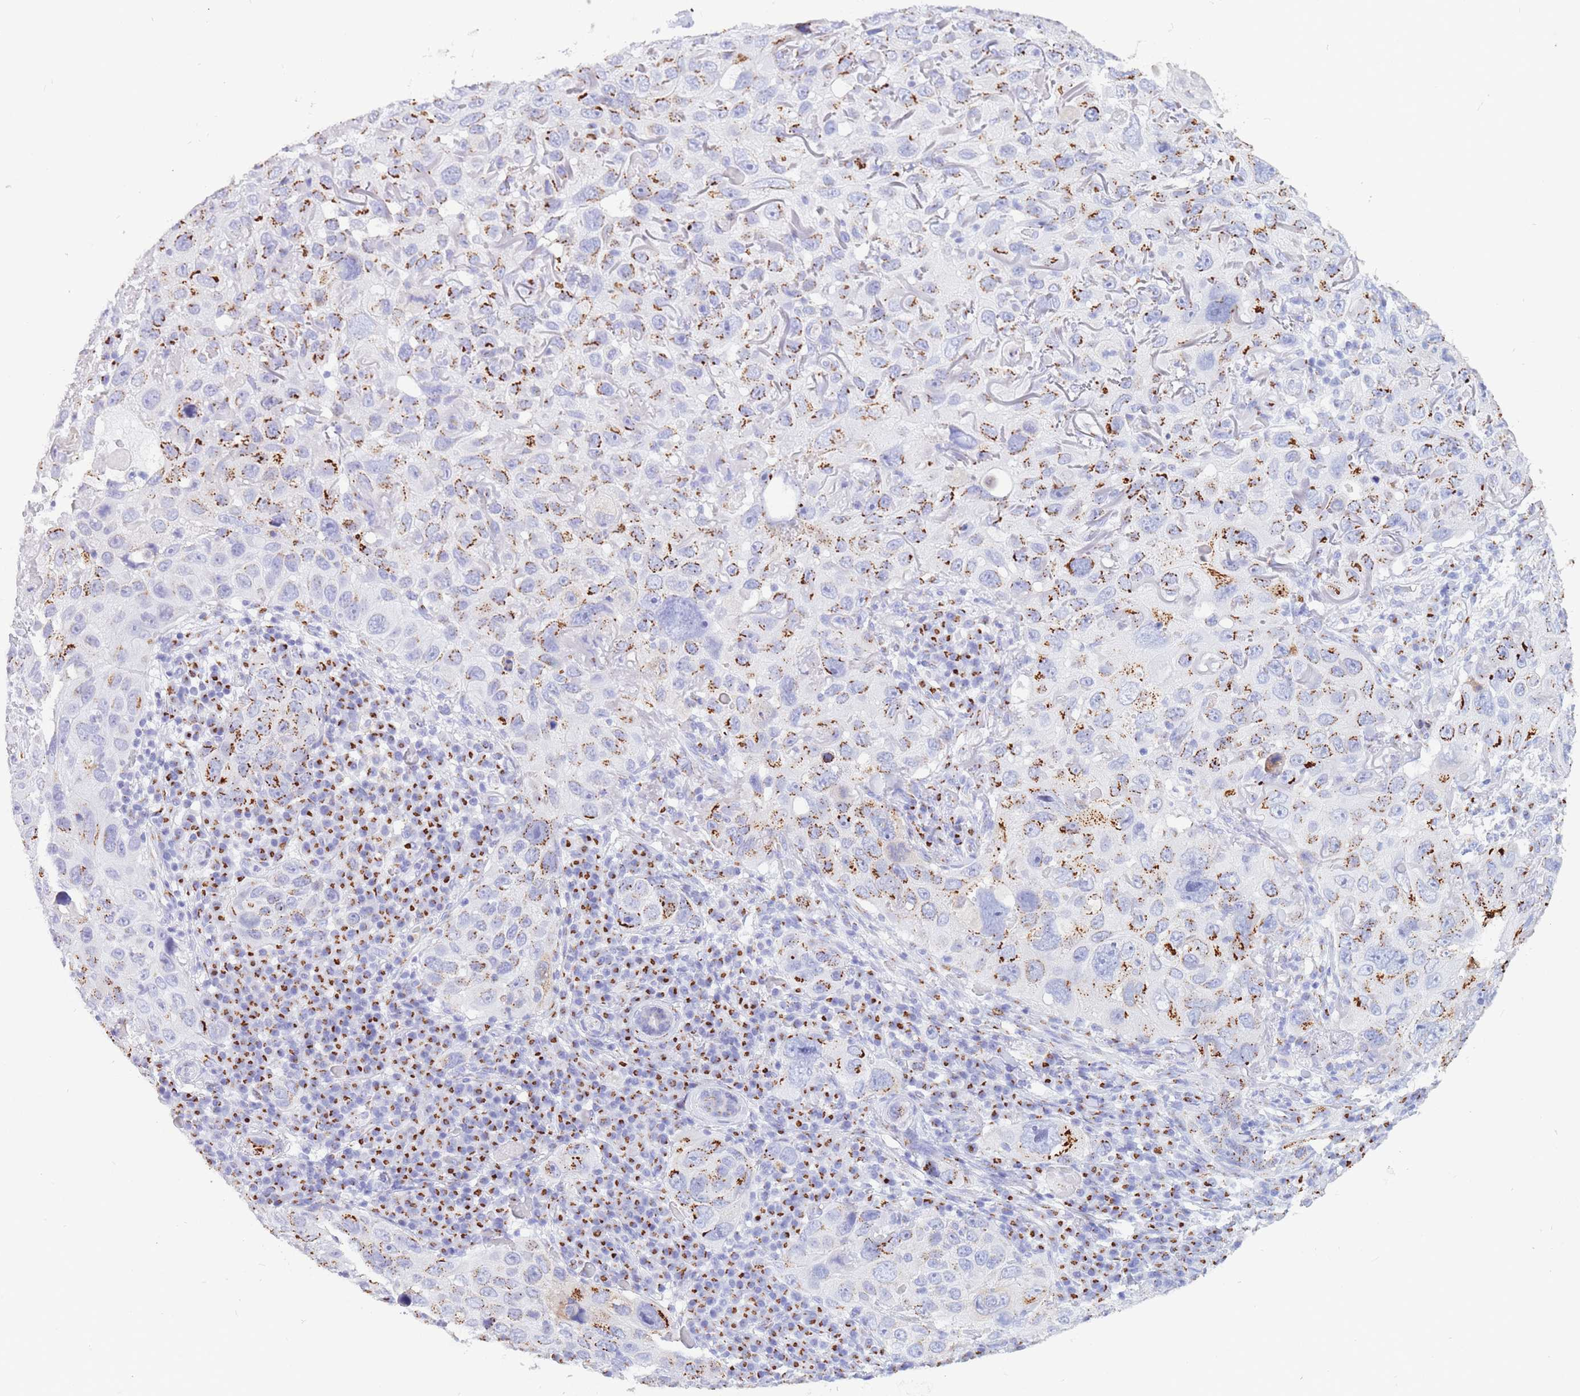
{"staining": {"intensity": "strong", "quantity": "25%-75%", "location": "cytoplasmic/membranous"}, "tissue": "skin cancer", "cell_type": "Tumor cells", "image_type": "cancer", "snomed": [{"axis": "morphology", "description": "Squamous cell carcinoma in situ, NOS"}, {"axis": "morphology", "description": "Squamous cell carcinoma, NOS"}, {"axis": "topography", "description": "Skin"}], "caption": "Skin cancer stained with DAB (3,3'-diaminobenzidine) immunohistochemistry (IHC) shows high levels of strong cytoplasmic/membranous expression in approximately 25%-75% of tumor cells.", "gene": "FAM3C", "patient": {"sex": "male", "age": 93}}